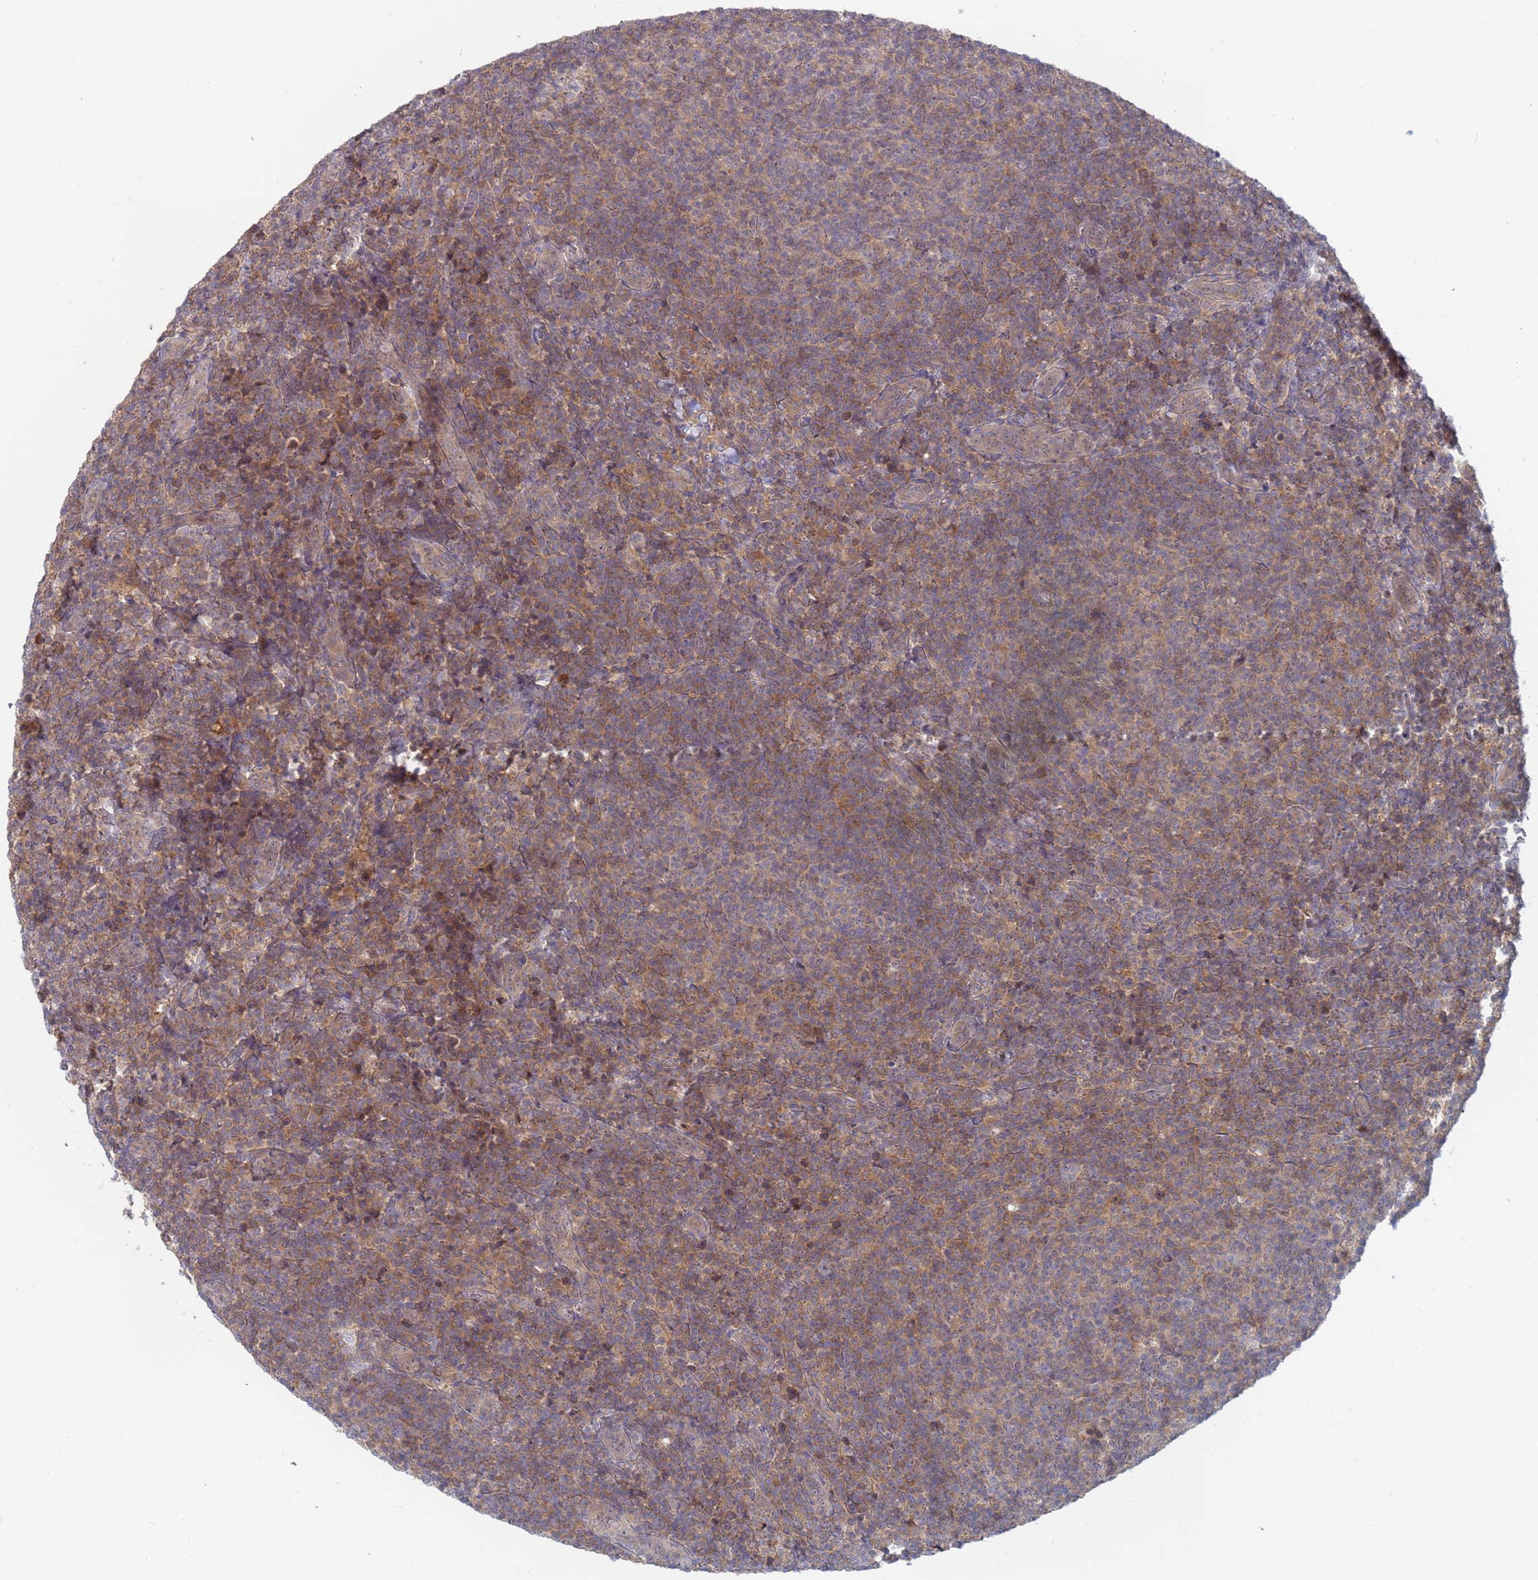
{"staining": {"intensity": "weak", "quantity": ">75%", "location": "cytoplasmic/membranous"}, "tissue": "lymphoma", "cell_type": "Tumor cells", "image_type": "cancer", "snomed": [{"axis": "morphology", "description": "Malignant lymphoma, non-Hodgkin's type, Low grade"}, {"axis": "topography", "description": "Lymph node"}], "caption": "Malignant lymphoma, non-Hodgkin's type (low-grade) stained with DAB (3,3'-diaminobenzidine) immunohistochemistry (IHC) displays low levels of weak cytoplasmic/membranous staining in approximately >75% of tumor cells. Nuclei are stained in blue.", "gene": "SHARPIN", "patient": {"sex": "male", "age": 66}}